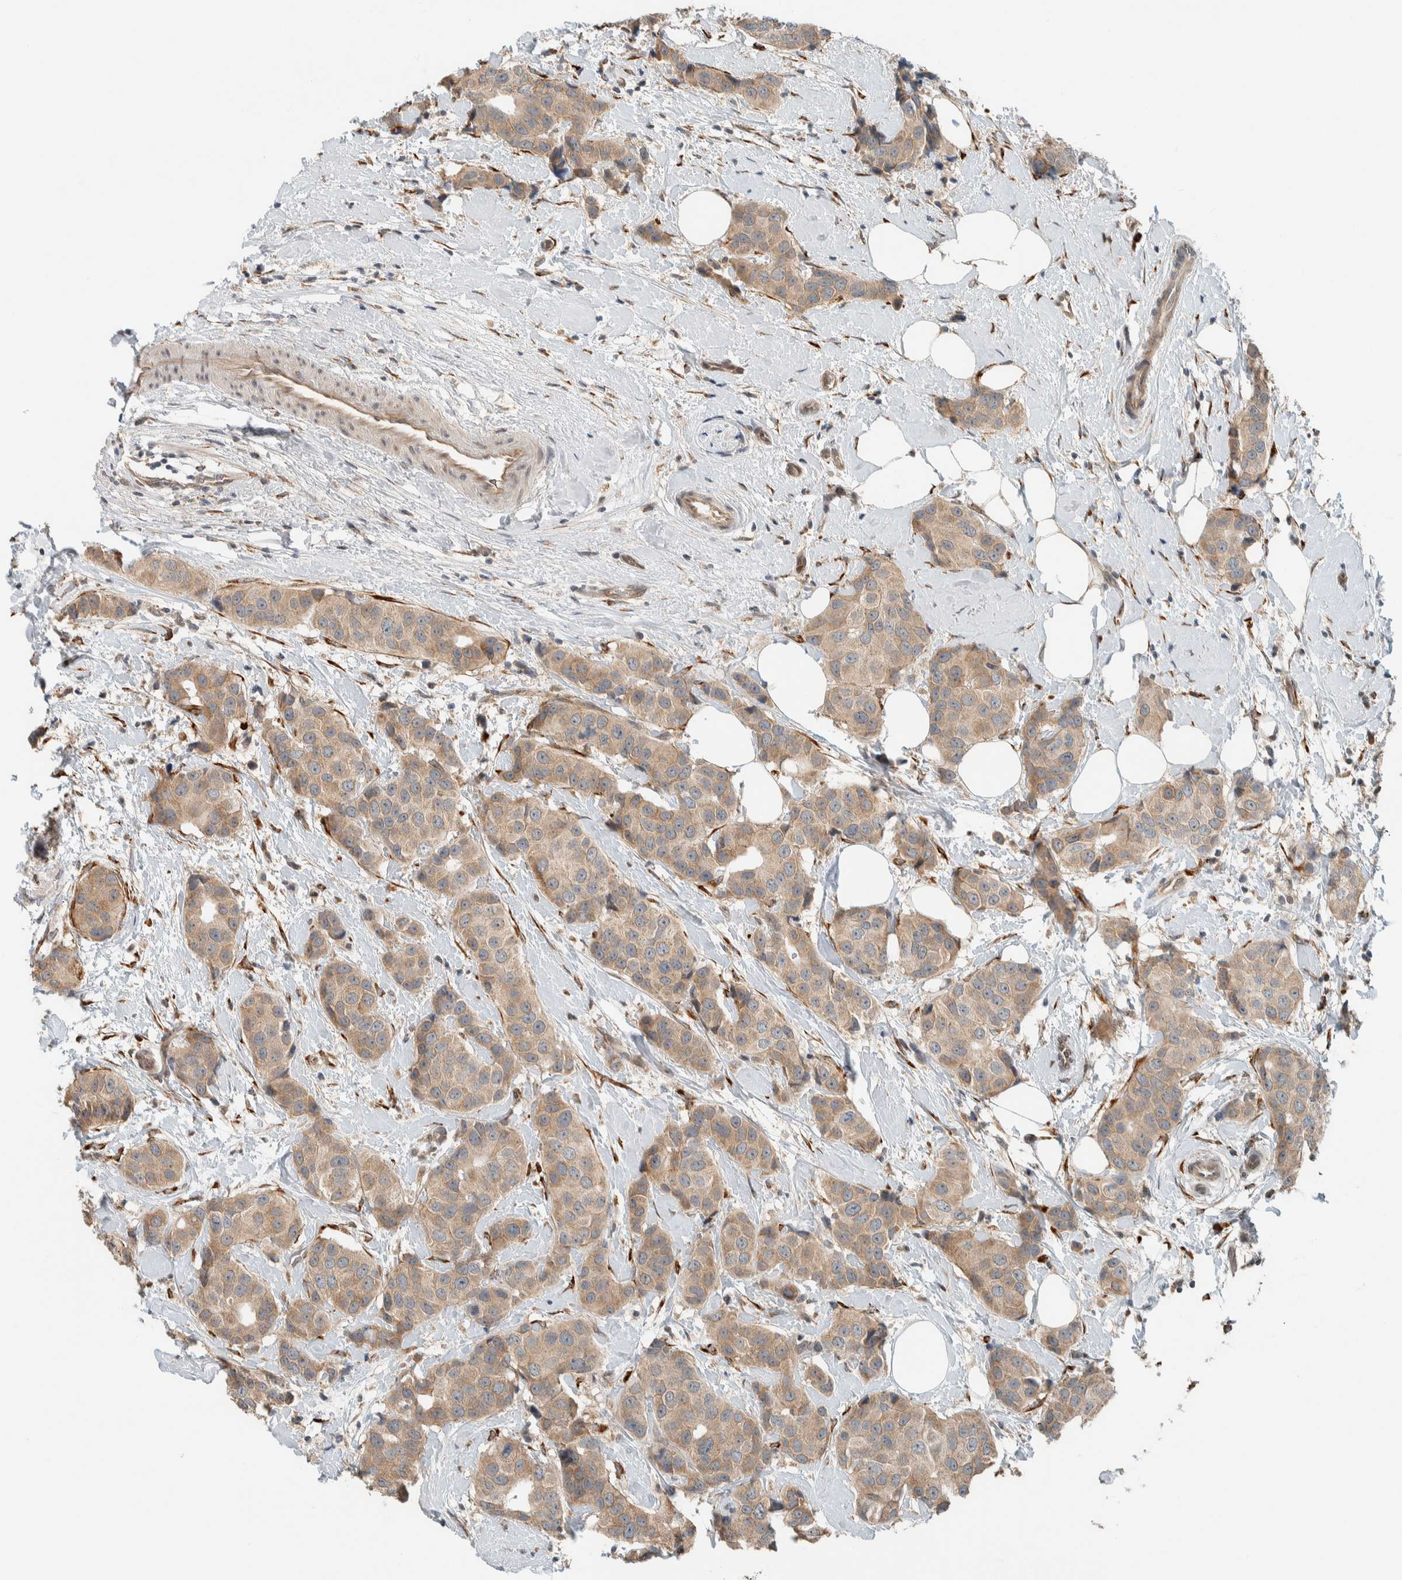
{"staining": {"intensity": "weak", "quantity": ">75%", "location": "cytoplasmic/membranous"}, "tissue": "breast cancer", "cell_type": "Tumor cells", "image_type": "cancer", "snomed": [{"axis": "morphology", "description": "Normal tissue, NOS"}, {"axis": "morphology", "description": "Duct carcinoma"}, {"axis": "topography", "description": "Breast"}], "caption": "High-magnification brightfield microscopy of breast cancer stained with DAB (3,3'-diaminobenzidine) (brown) and counterstained with hematoxylin (blue). tumor cells exhibit weak cytoplasmic/membranous staining is seen in approximately>75% of cells. (DAB (3,3'-diaminobenzidine) IHC with brightfield microscopy, high magnification).", "gene": "CTBP2", "patient": {"sex": "female", "age": 39}}